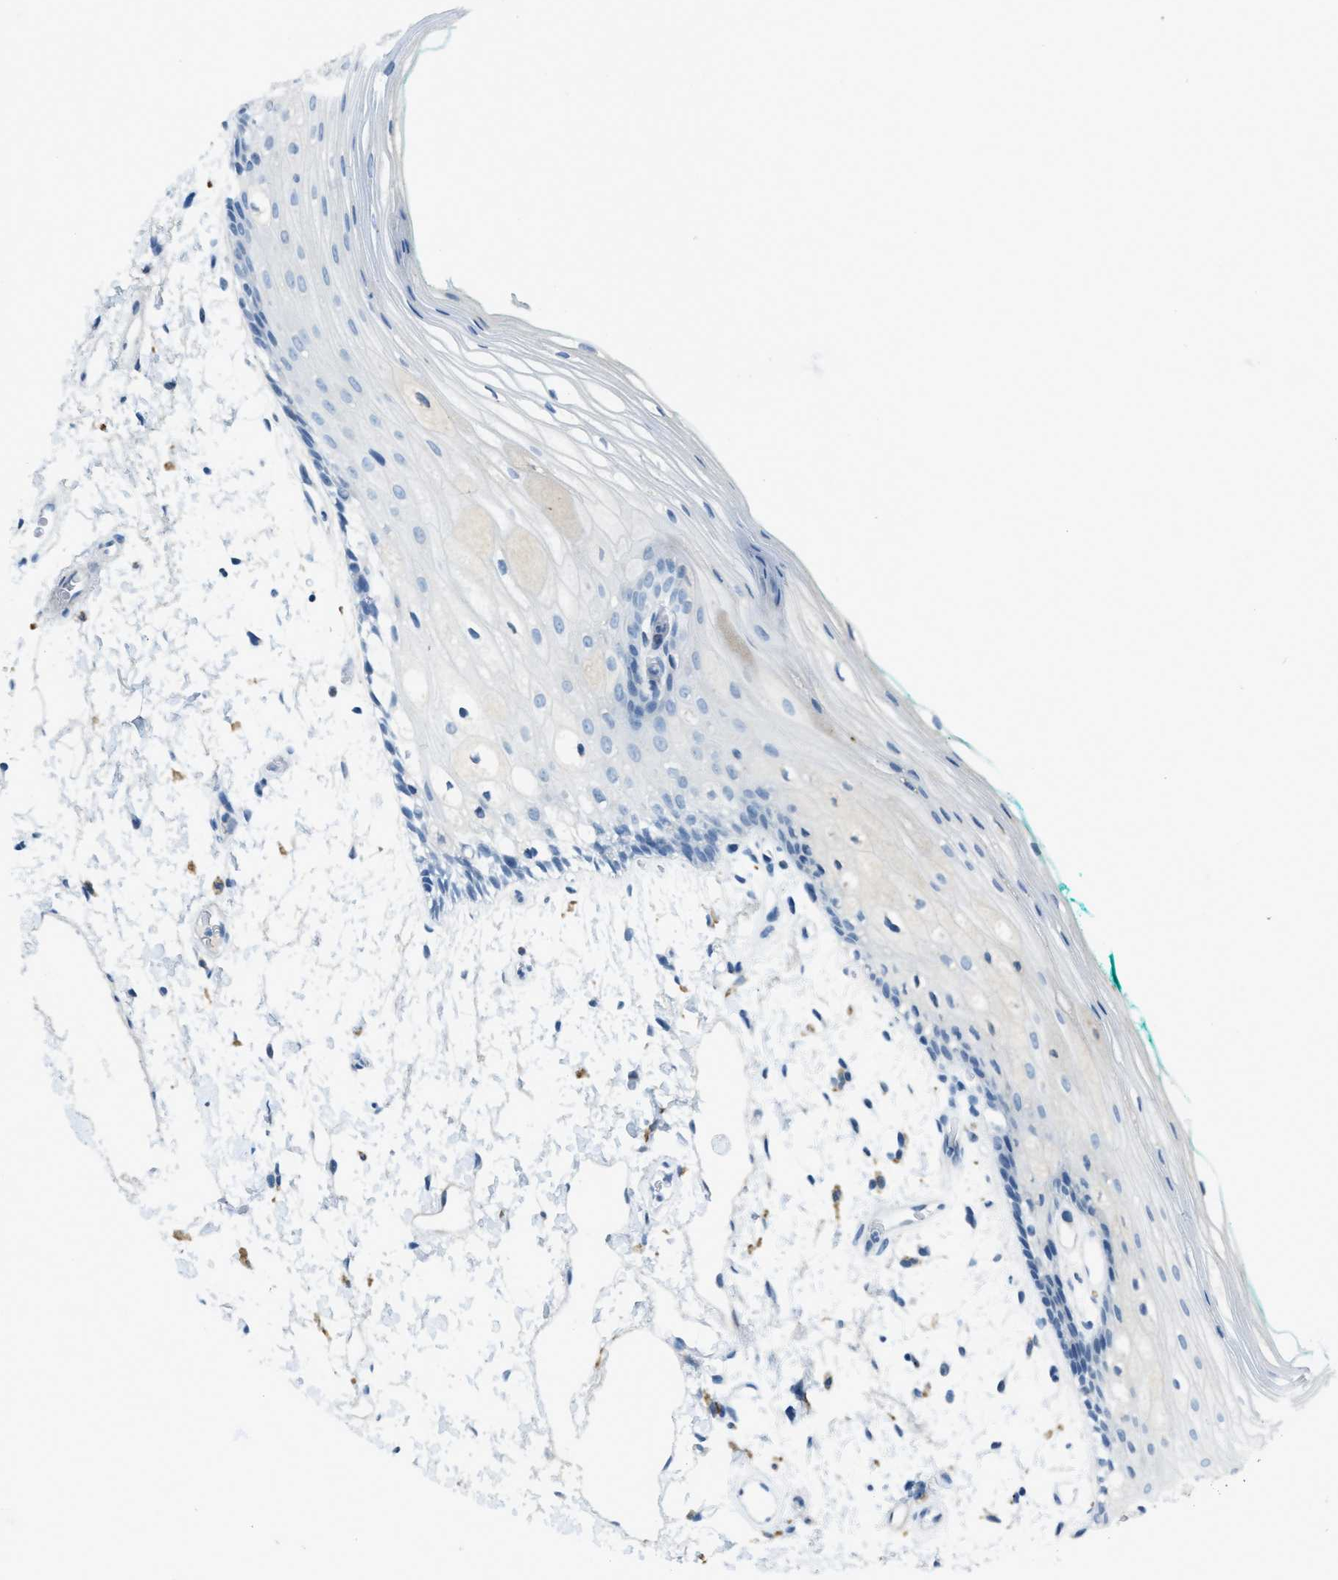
{"staining": {"intensity": "negative", "quantity": "none", "location": "none"}, "tissue": "oral mucosa", "cell_type": "Squamous epithelial cells", "image_type": "normal", "snomed": [{"axis": "morphology", "description": "Normal tissue, NOS"}, {"axis": "topography", "description": "Skeletal muscle"}, {"axis": "topography", "description": "Oral tissue"}, {"axis": "topography", "description": "Peripheral nerve tissue"}], "caption": "Immunohistochemical staining of unremarkable human oral mucosa reveals no significant expression in squamous epithelial cells.", "gene": "KLHL8", "patient": {"sex": "female", "age": 84}}